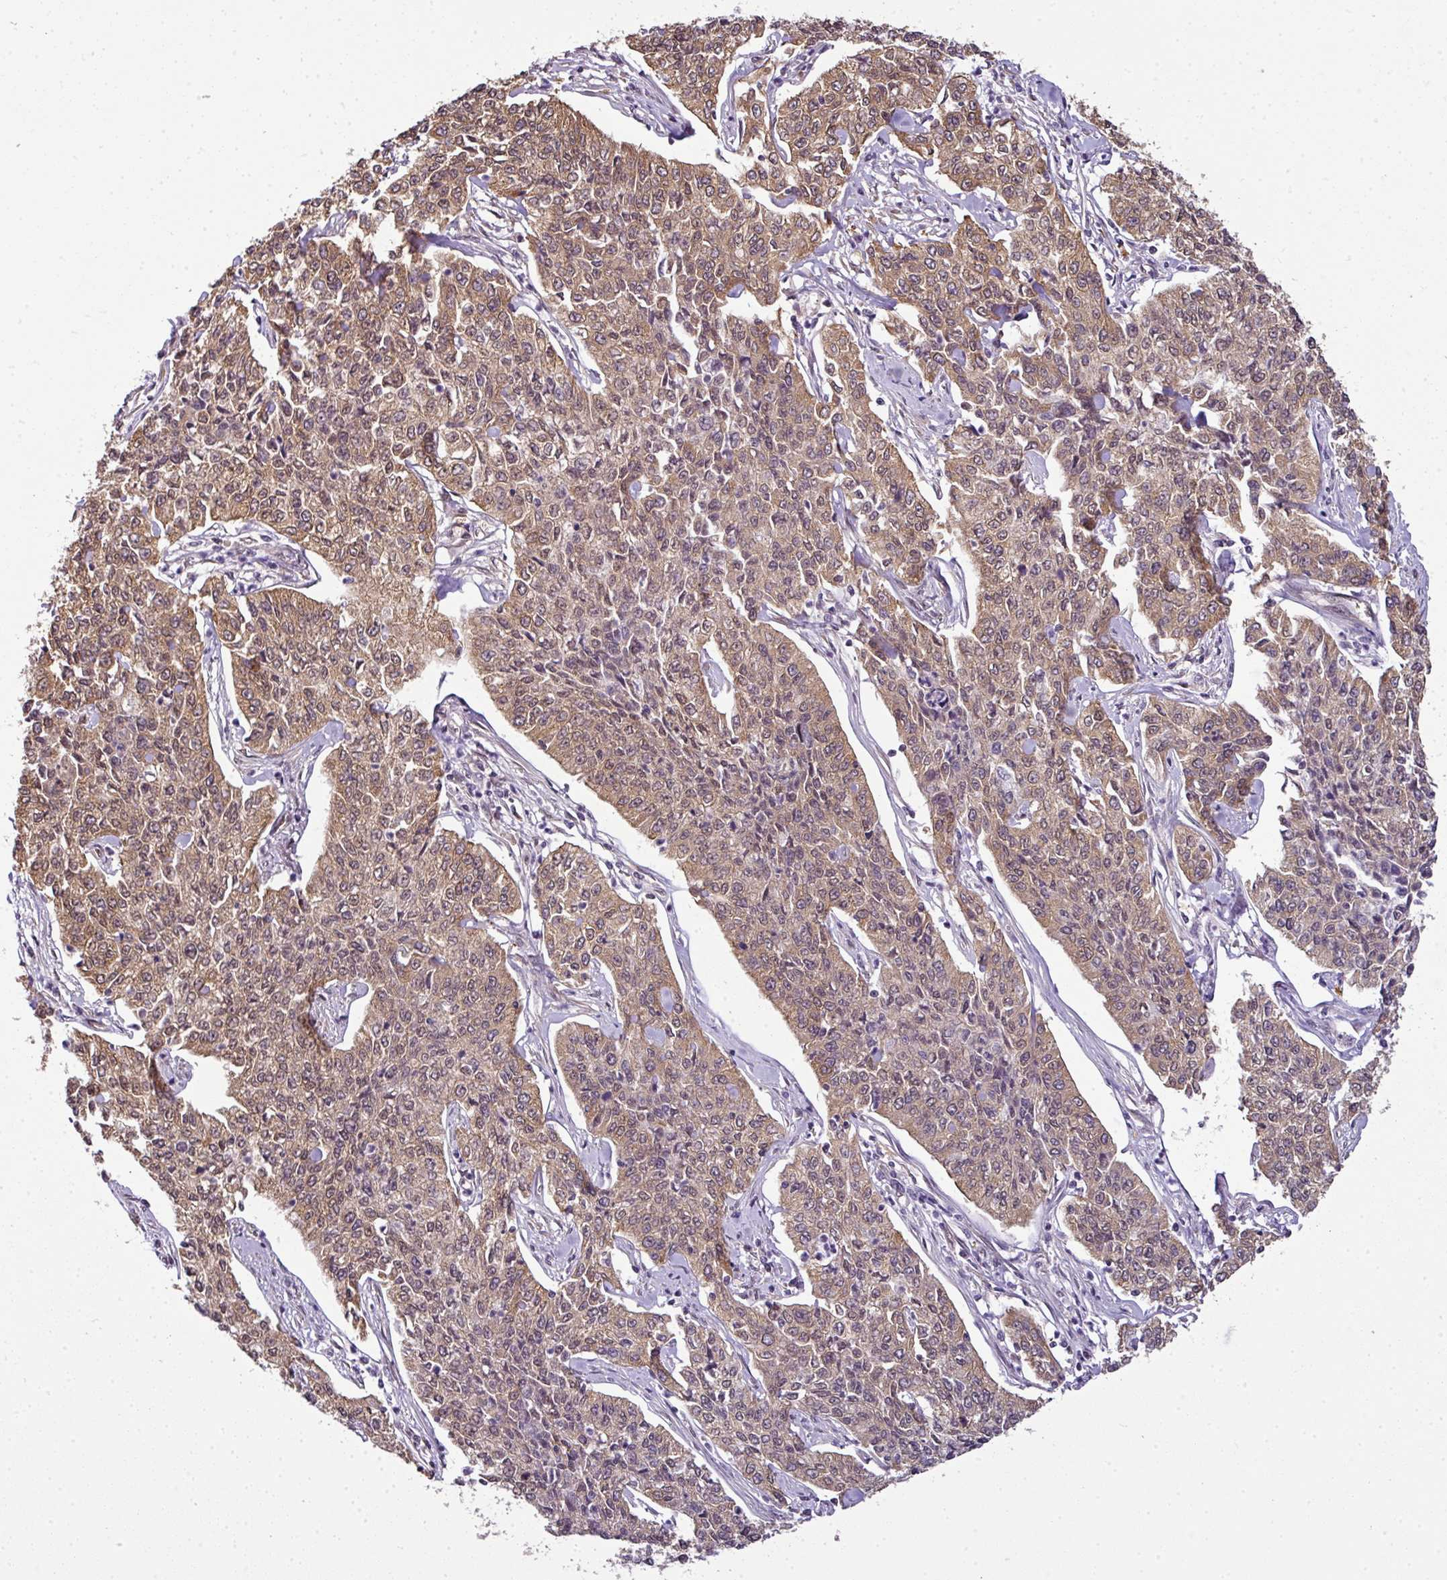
{"staining": {"intensity": "moderate", "quantity": ">75%", "location": "cytoplasmic/membranous"}, "tissue": "cervical cancer", "cell_type": "Tumor cells", "image_type": "cancer", "snomed": [{"axis": "morphology", "description": "Squamous cell carcinoma, NOS"}, {"axis": "topography", "description": "Cervix"}], "caption": "IHC photomicrograph of neoplastic tissue: squamous cell carcinoma (cervical) stained using immunohistochemistry shows medium levels of moderate protein expression localized specifically in the cytoplasmic/membranous of tumor cells, appearing as a cytoplasmic/membranous brown color.", "gene": "RBM4B", "patient": {"sex": "female", "age": 35}}